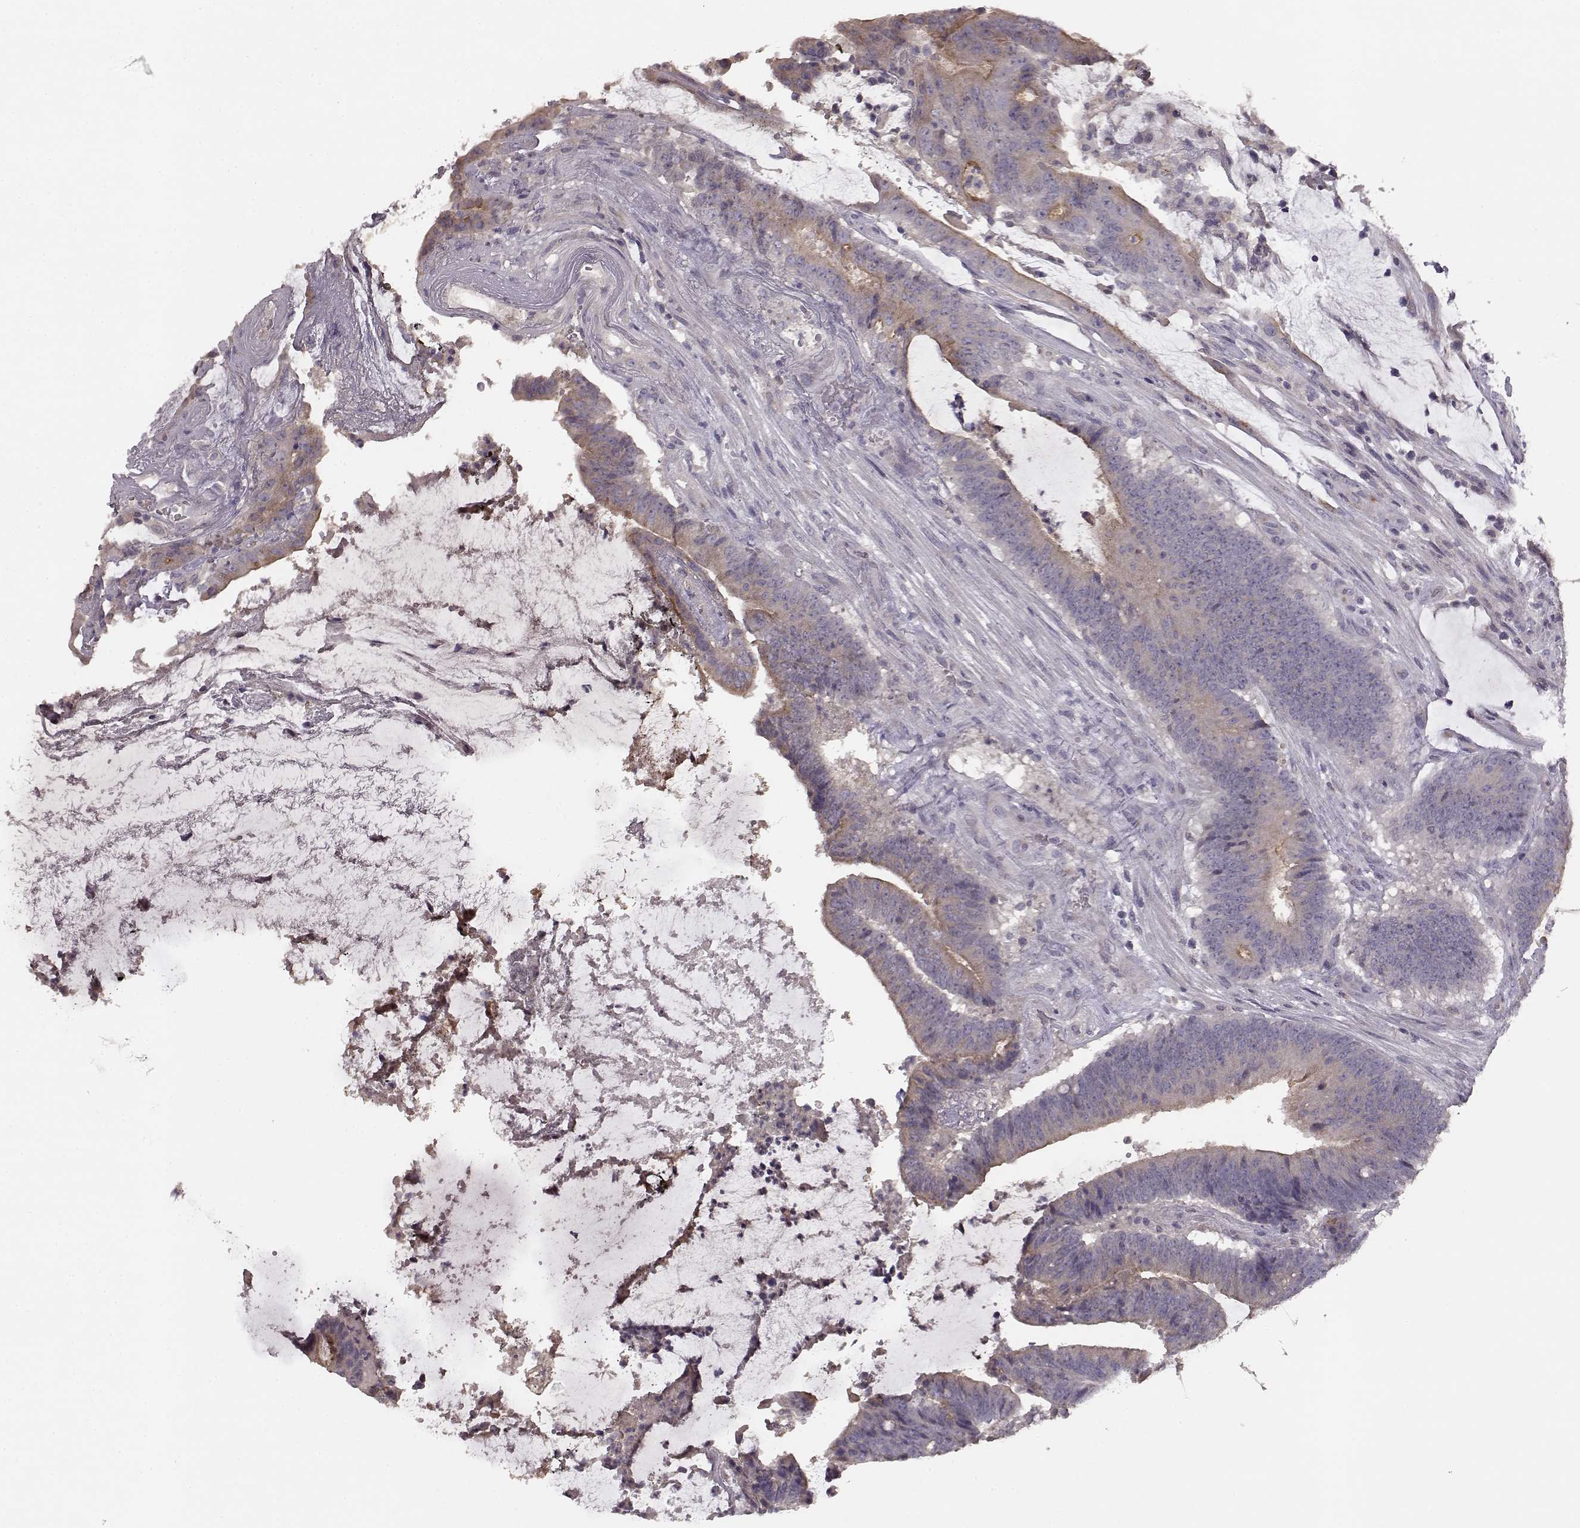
{"staining": {"intensity": "weak", "quantity": "25%-75%", "location": "cytoplasmic/membranous"}, "tissue": "colorectal cancer", "cell_type": "Tumor cells", "image_type": "cancer", "snomed": [{"axis": "morphology", "description": "Adenocarcinoma, NOS"}, {"axis": "topography", "description": "Colon"}], "caption": "High-power microscopy captured an immunohistochemistry photomicrograph of colorectal adenocarcinoma, revealing weak cytoplasmic/membranous positivity in approximately 25%-75% of tumor cells. (IHC, brightfield microscopy, high magnification).", "gene": "GHR", "patient": {"sex": "female", "age": 43}}